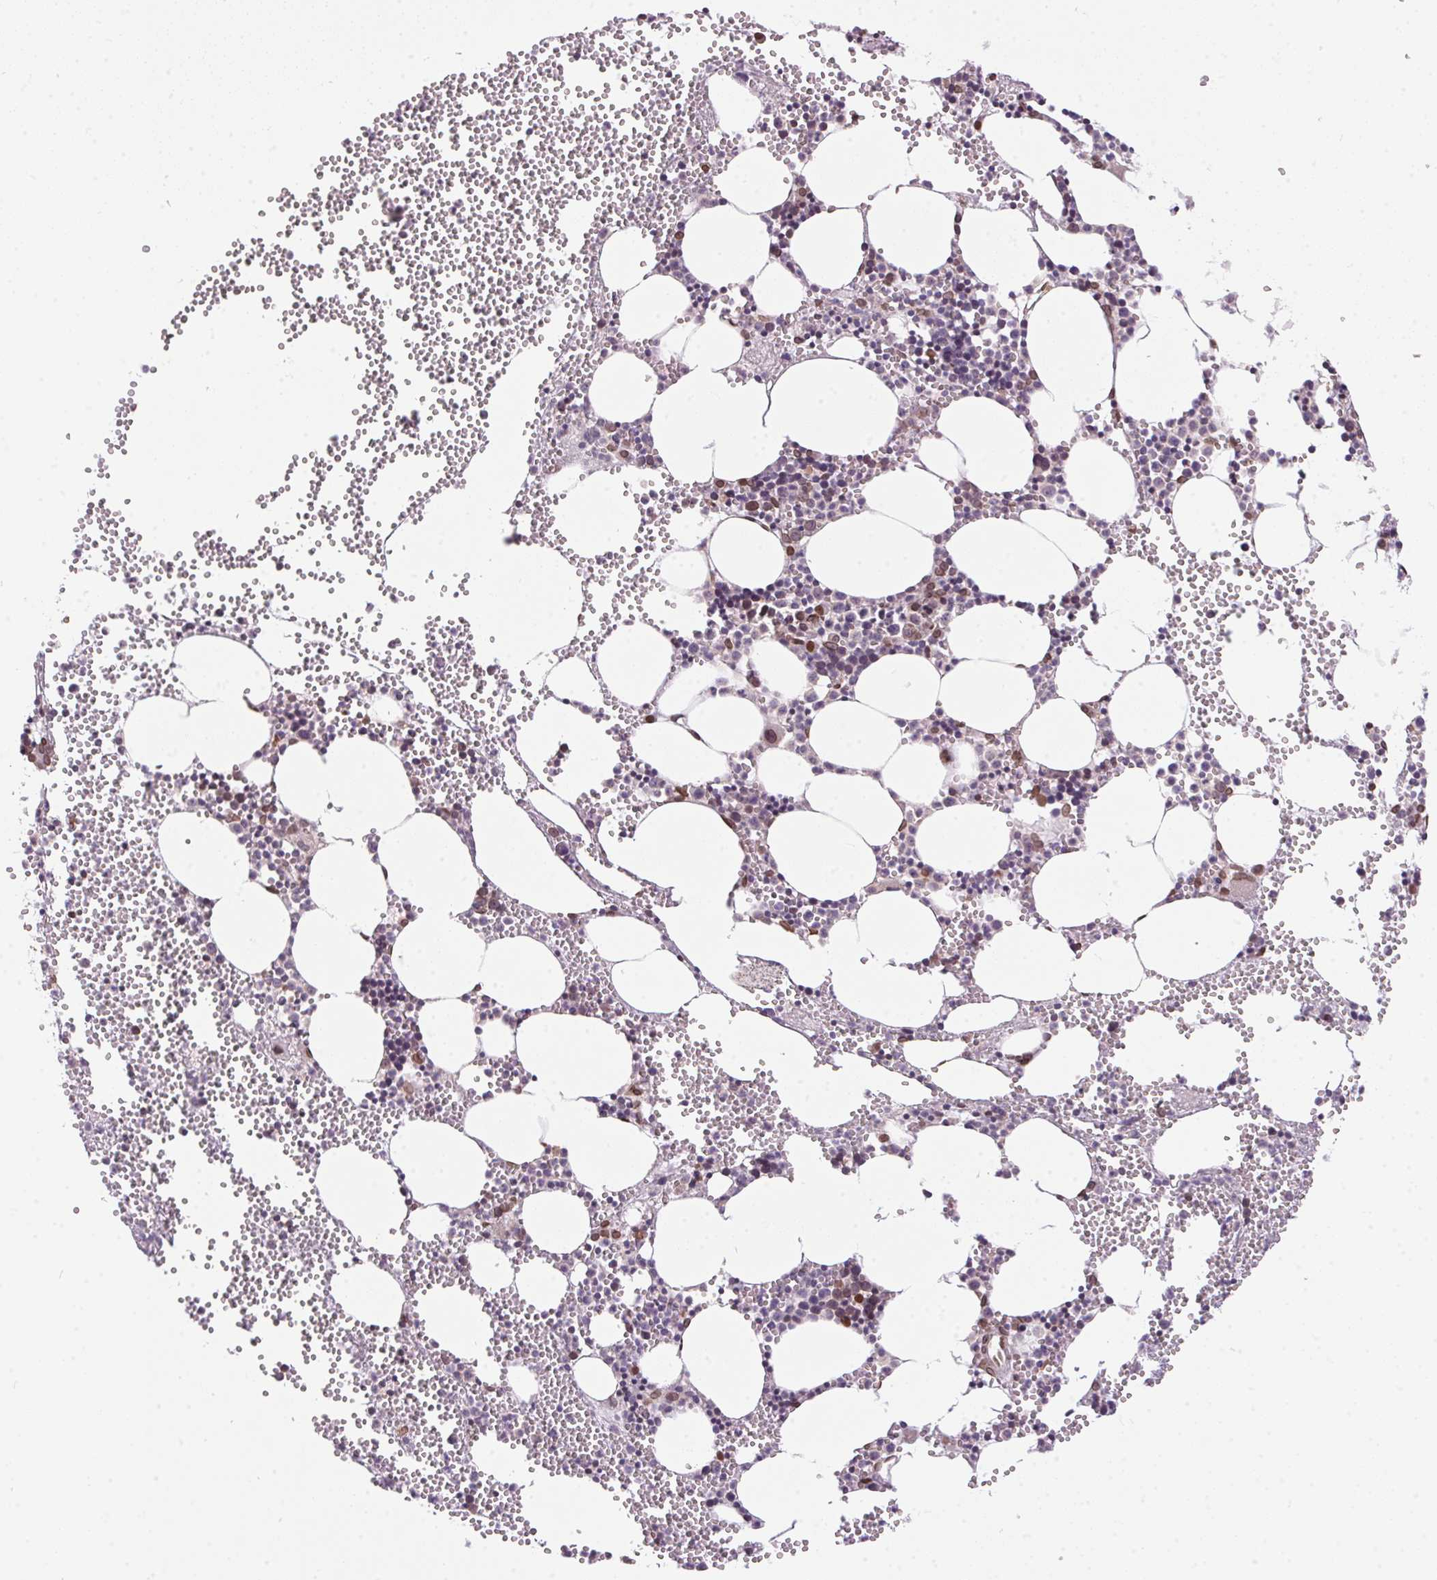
{"staining": {"intensity": "moderate", "quantity": "<25%", "location": "nuclear"}, "tissue": "bone marrow", "cell_type": "Hematopoietic cells", "image_type": "normal", "snomed": [{"axis": "morphology", "description": "Normal tissue, NOS"}, {"axis": "topography", "description": "Bone marrow"}], "caption": "Immunohistochemistry (DAB (3,3'-diaminobenzidine)) staining of benign human bone marrow reveals moderate nuclear protein expression in about <25% of hematopoietic cells.", "gene": "TMEM175", "patient": {"sex": "male", "age": 89}}